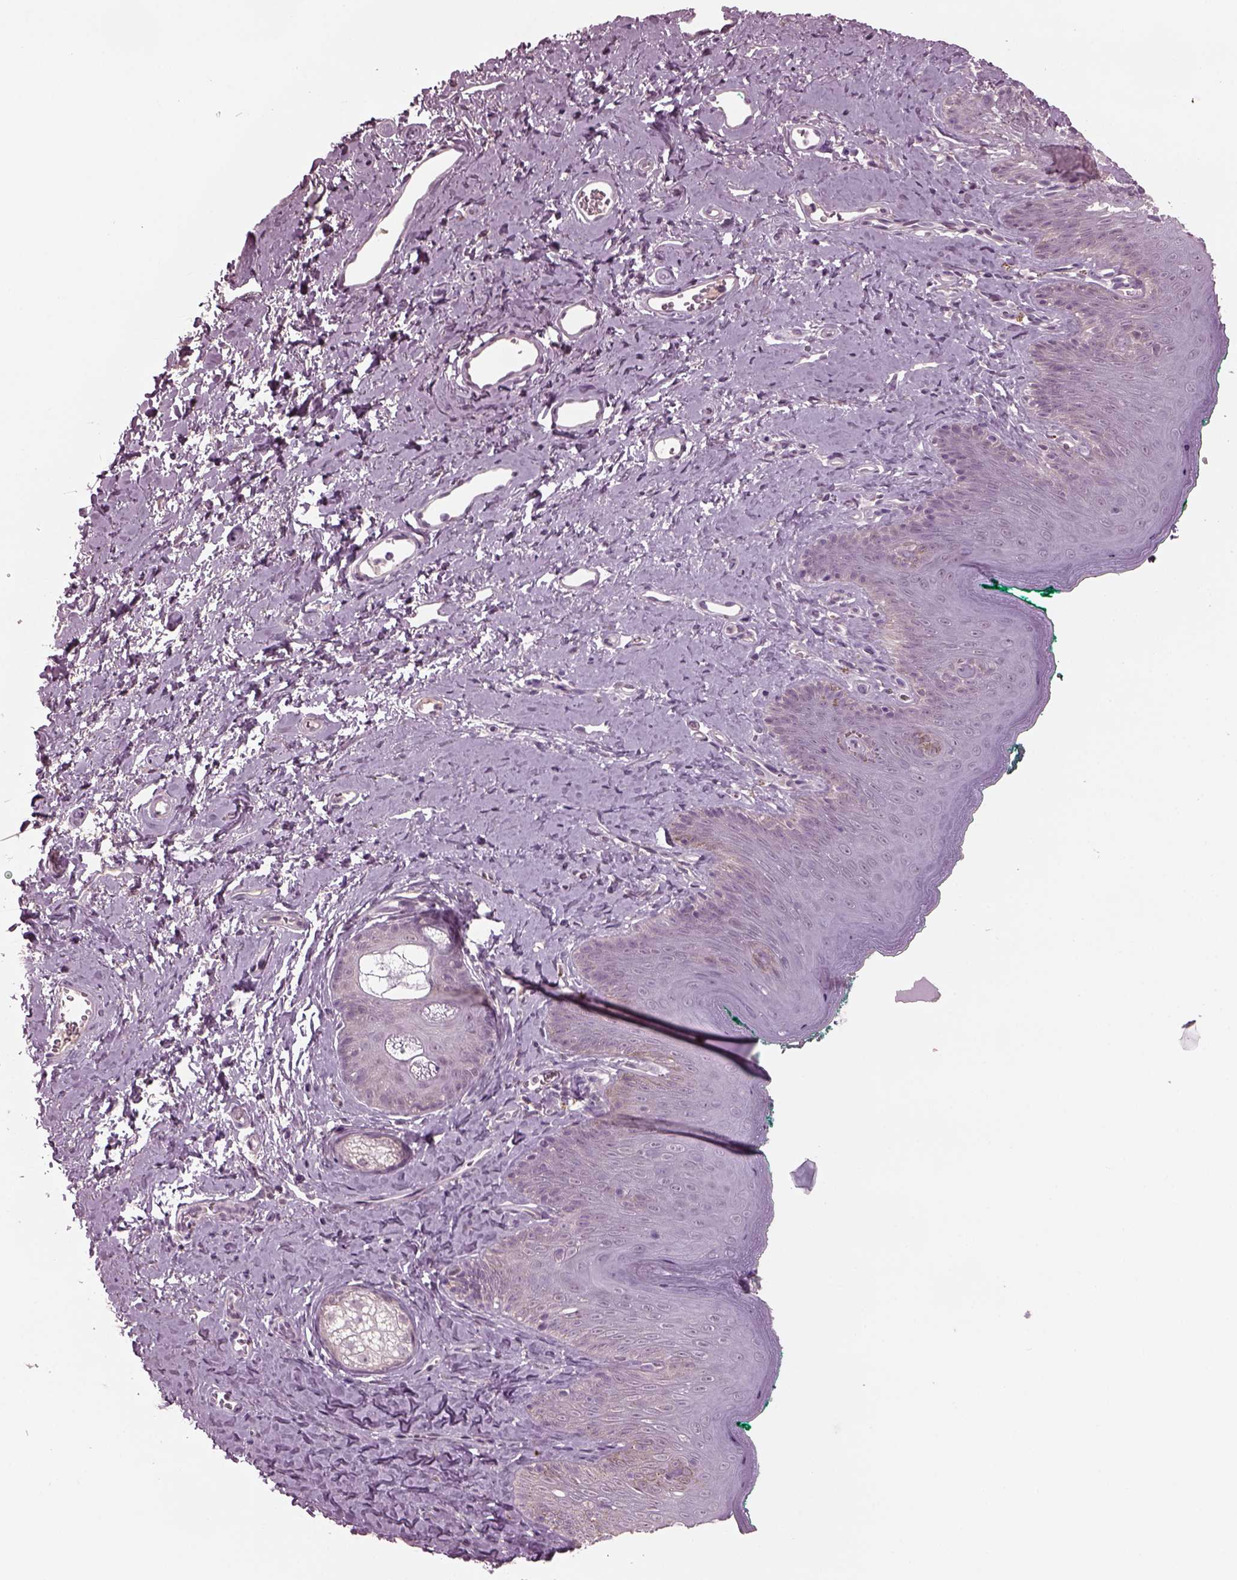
{"staining": {"intensity": "negative", "quantity": "none", "location": "none"}, "tissue": "skin", "cell_type": "Epidermal cells", "image_type": "normal", "snomed": [{"axis": "morphology", "description": "Normal tissue, NOS"}, {"axis": "topography", "description": "Vulva"}], "caption": "A micrograph of skin stained for a protein demonstrates no brown staining in epidermal cells. Nuclei are stained in blue.", "gene": "CLCN4", "patient": {"sex": "female", "age": 66}}